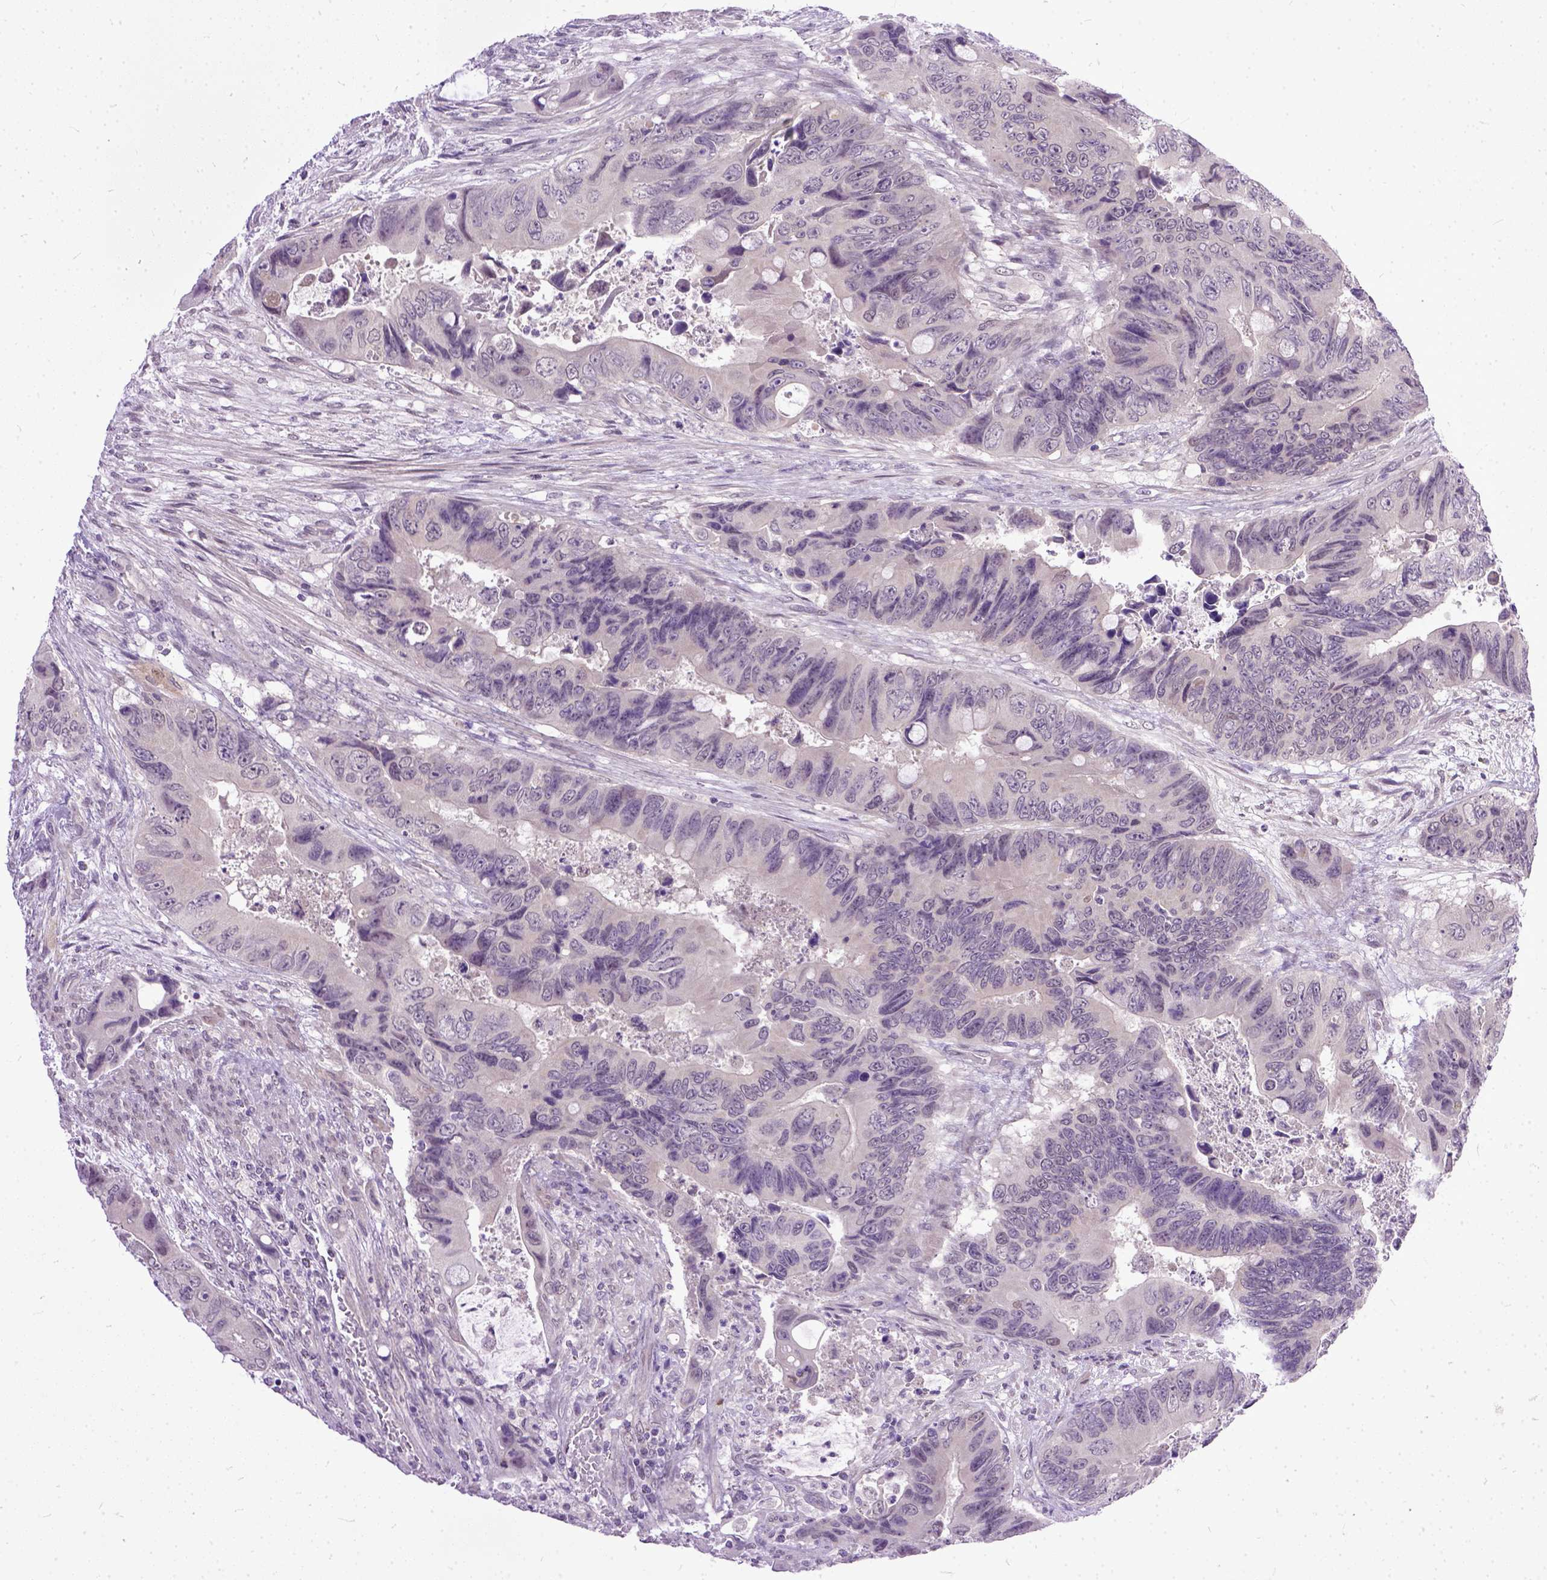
{"staining": {"intensity": "negative", "quantity": "none", "location": "none"}, "tissue": "colorectal cancer", "cell_type": "Tumor cells", "image_type": "cancer", "snomed": [{"axis": "morphology", "description": "Adenocarcinoma, NOS"}, {"axis": "topography", "description": "Rectum"}], "caption": "Tumor cells show no significant expression in colorectal cancer (adenocarcinoma).", "gene": "TCEAL7", "patient": {"sex": "male", "age": 63}}